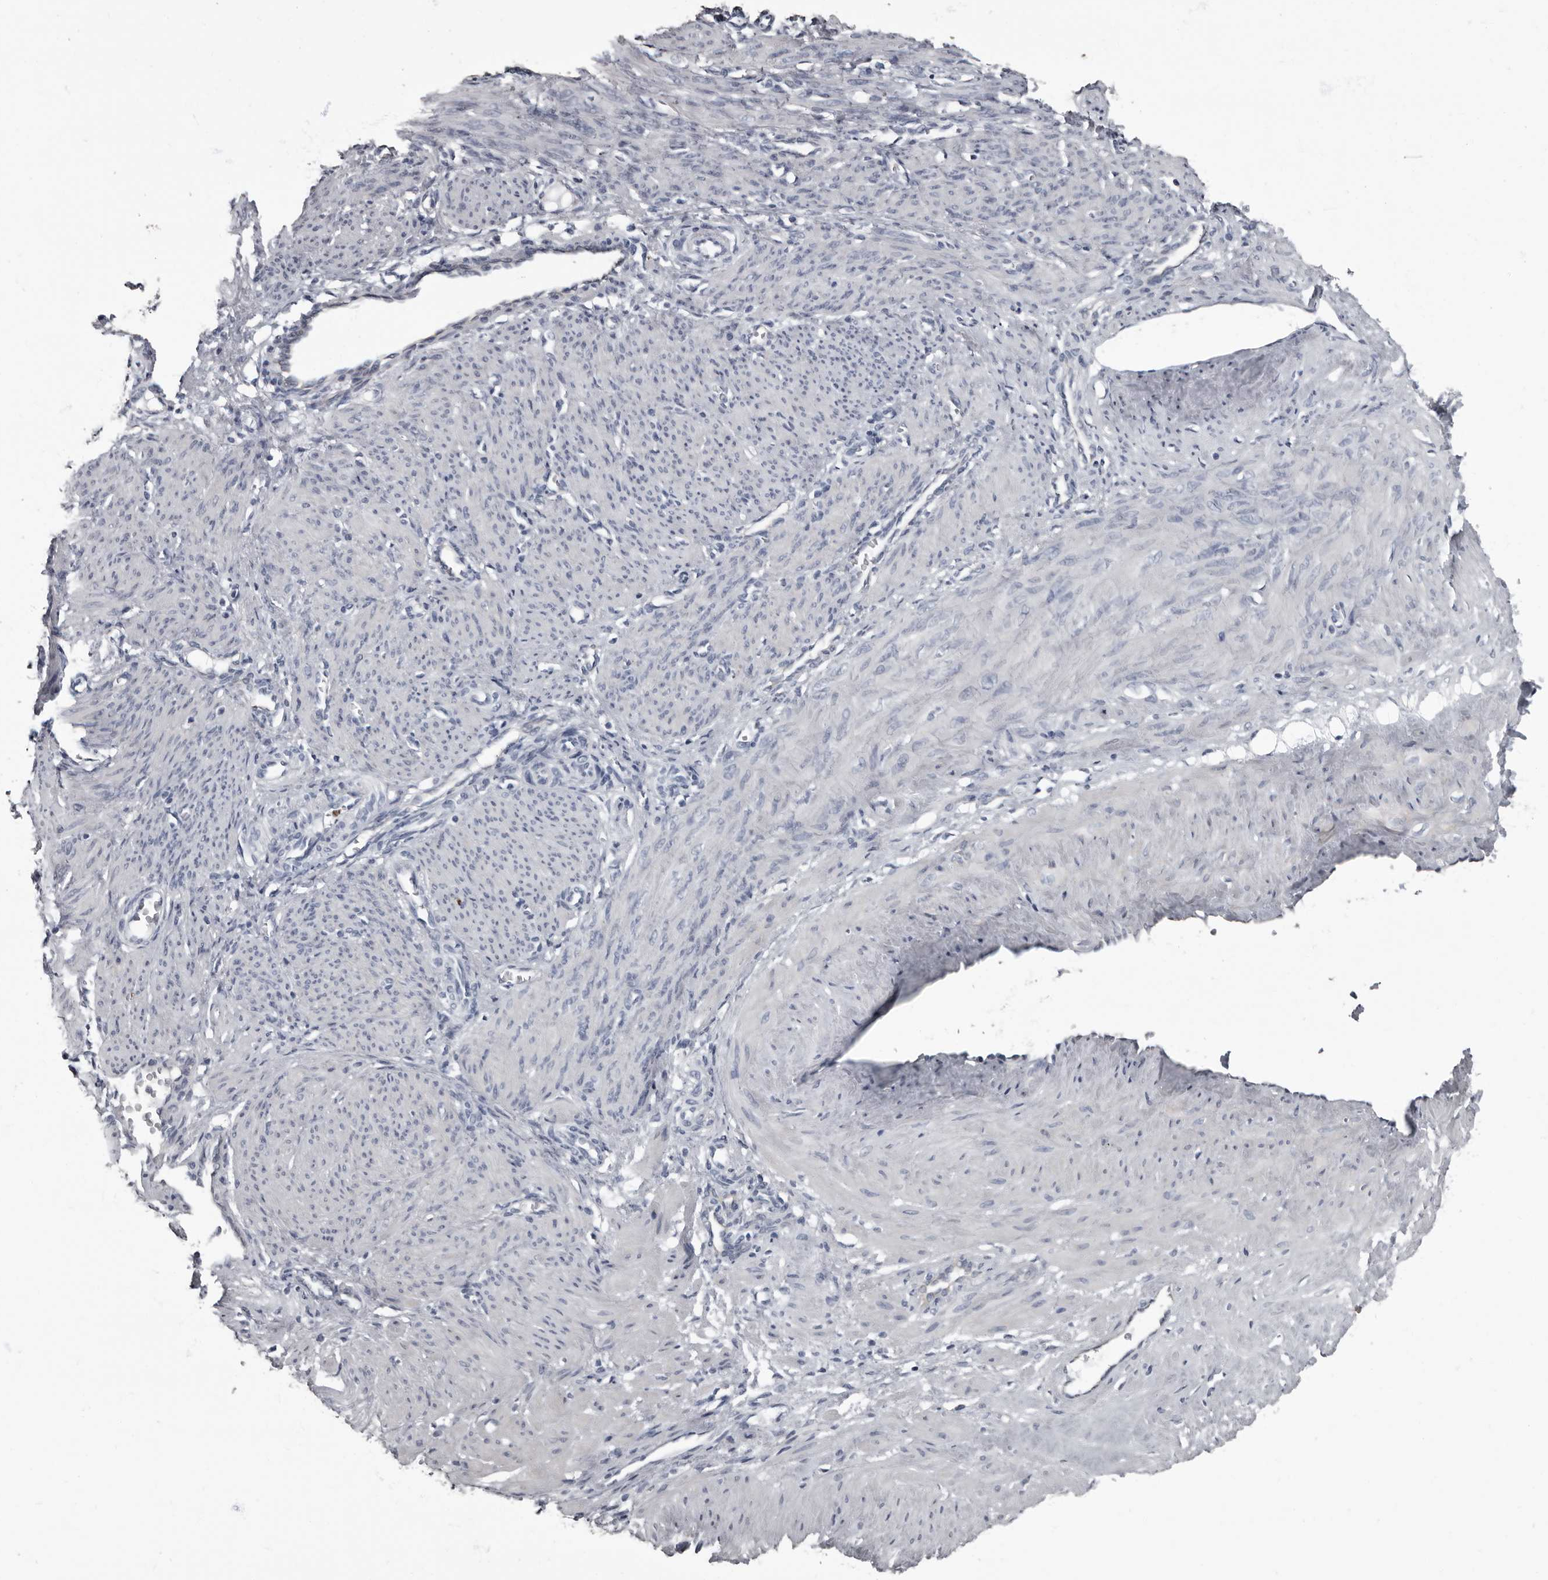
{"staining": {"intensity": "negative", "quantity": "none", "location": "none"}, "tissue": "smooth muscle", "cell_type": "Smooth muscle cells", "image_type": "normal", "snomed": [{"axis": "morphology", "description": "Normal tissue, NOS"}, {"axis": "topography", "description": "Endometrium"}], "caption": "Smooth muscle cells are negative for brown protein staining in normal smooth muscle.", "gene": "TPD52L1", "patient": {"sex": "female", "age": 33}}